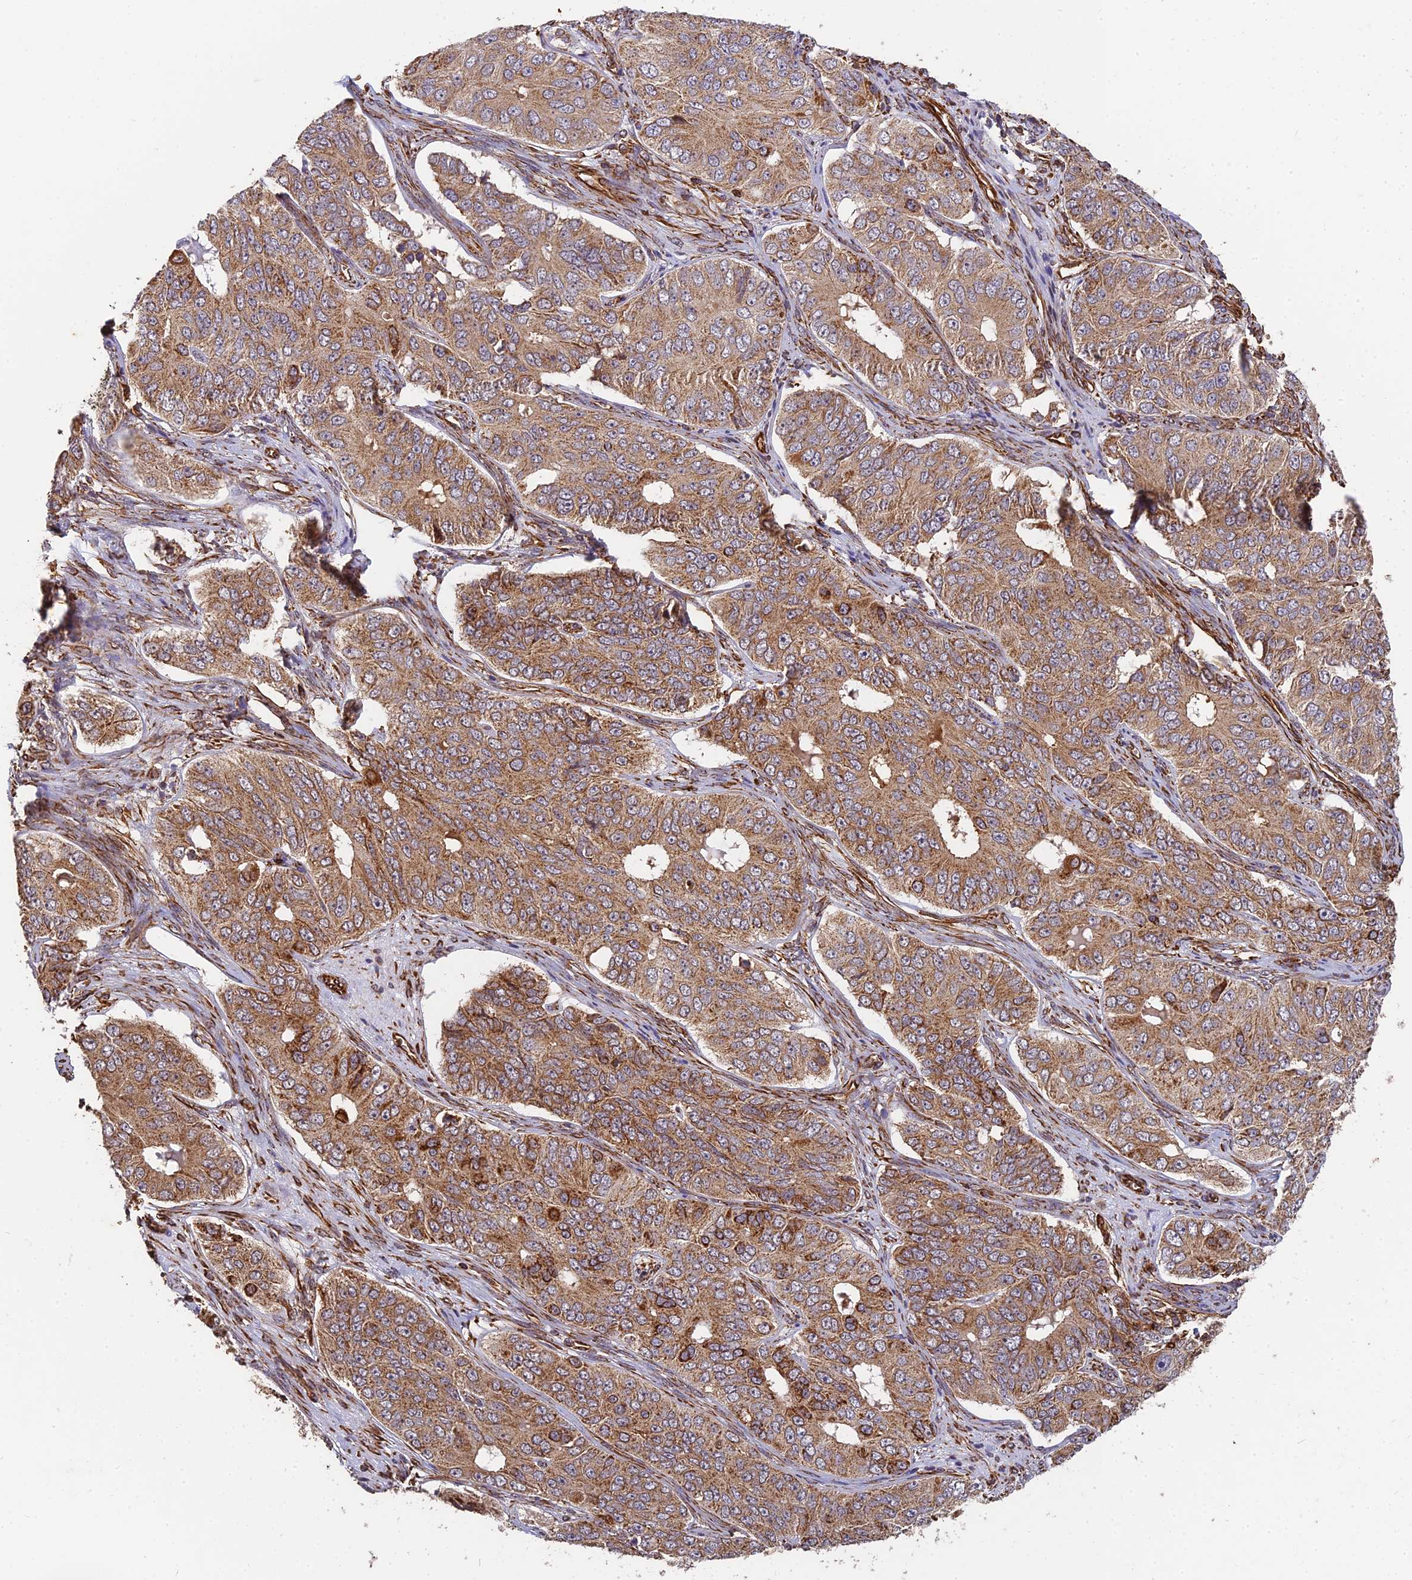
{"staining": {"intensity": "moderate", "quantity": ">75%", "location": "cytoplasmic/membranous"}, "tissue": "ovarian cancer", "cell_type": "Tumor cells", "image_type": "cancer", "snomed": [{"axis": "morphology", "description": "Carcinoma, endometroid"}, {"axis": "topography", "description": "Ovary"}], "caption": "About >75% of tumor cells in ovarian endometroid carcinoma exhibit moderate cytoplasmic/membranous protein staining as visualized by brown immunohistochemical staining.", "gene": "DSTYK", "patient": {"sex": "female", "age": 51}}